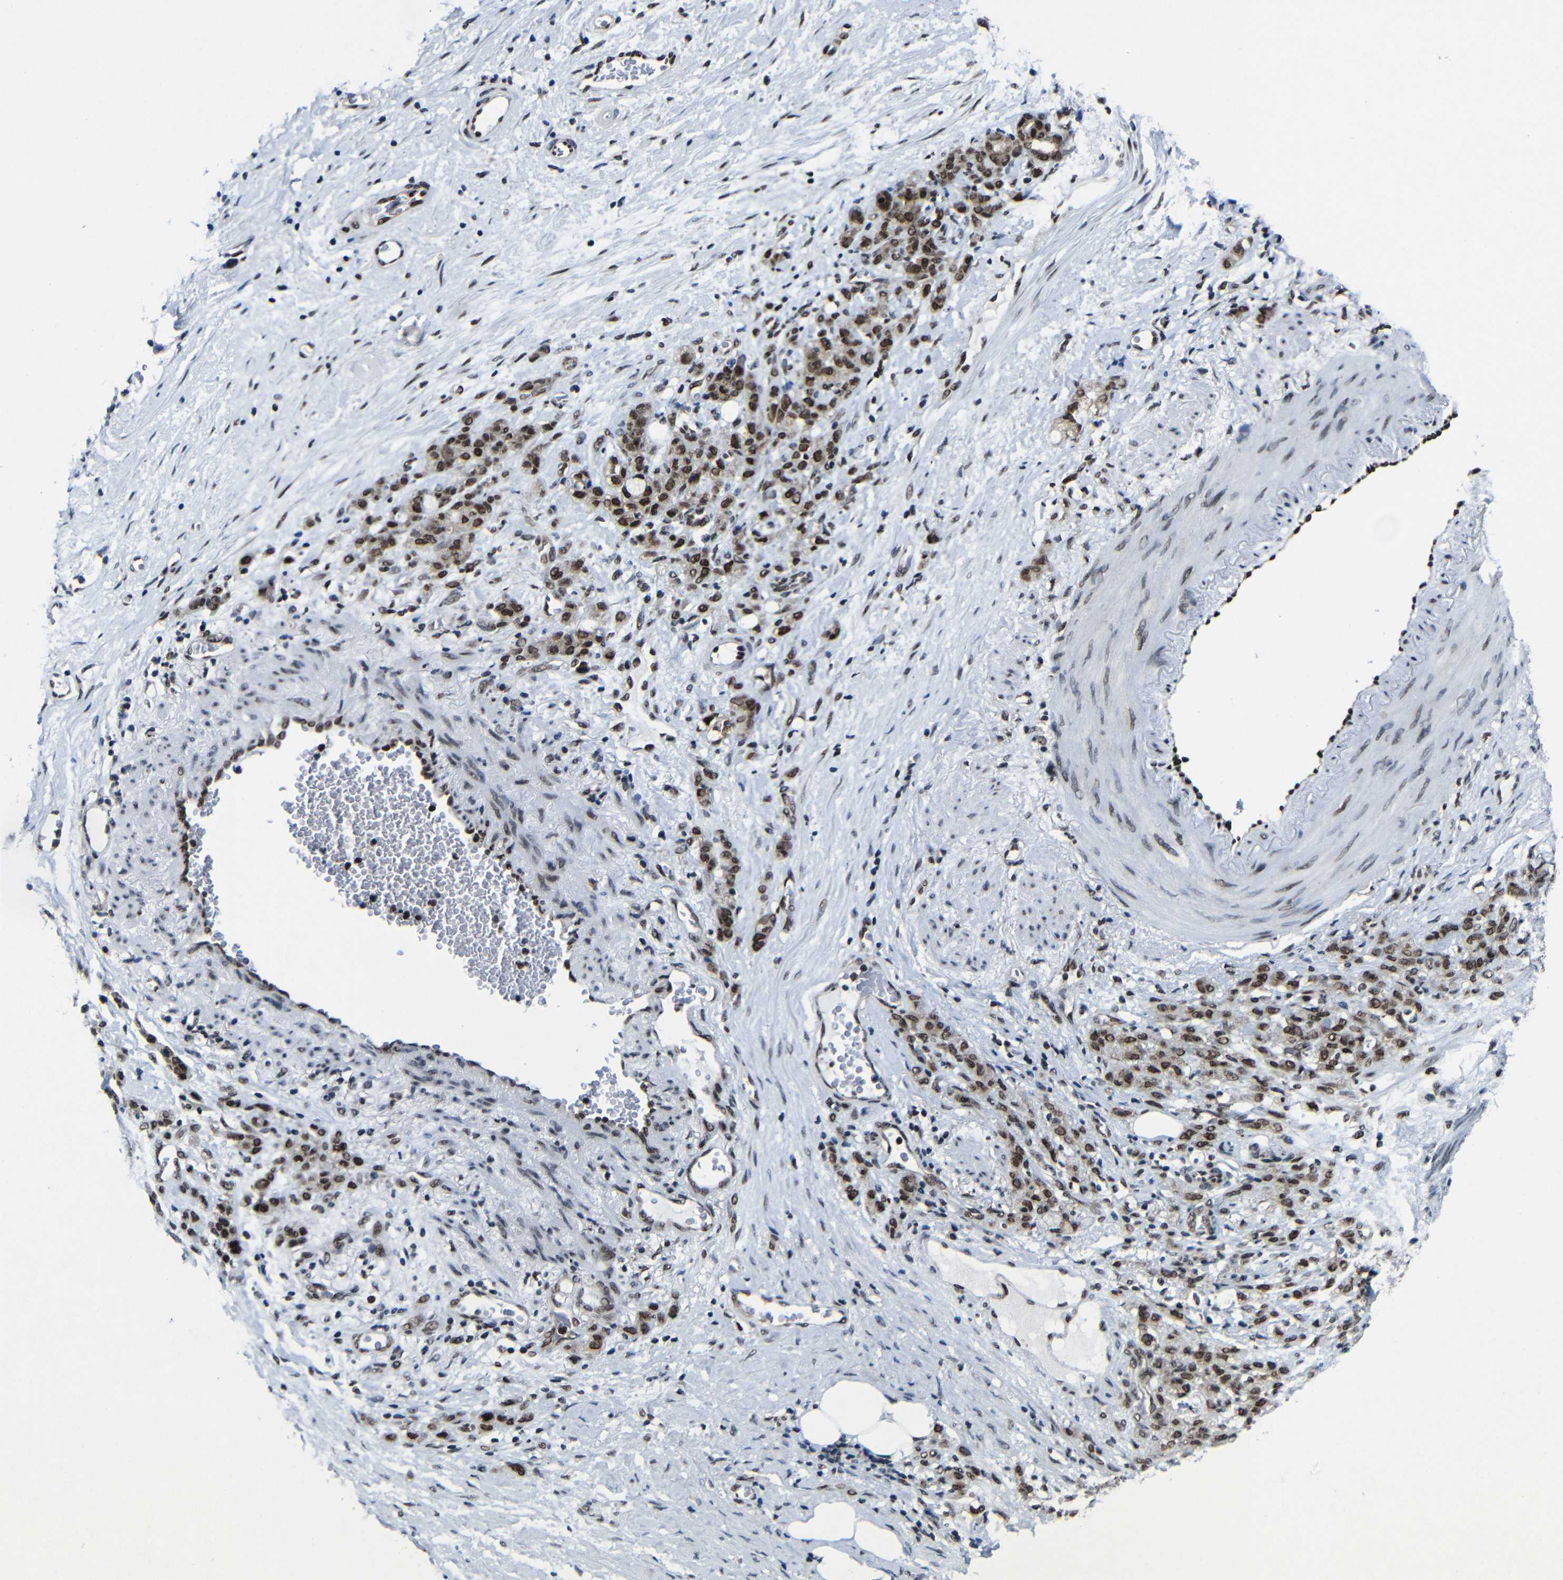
{"staining": {"intensity": "strong", "quantity": ">75%", "location": "nuclear"}, "tissue": "stomach cancer", "cell_type": "Tumor cells", "image_type": "cancer", "snomed": [{"axis": "morphology", "description": "Adenocarcinoma, NOS"}, {"axis": "topography", "description": "Stomach"}], "caption": "The photomicrograph demonstrates immunohistochemical staining of stomach cancer. There is strong nuclear staining is present in about >75% of tumor cells.", "gene": "PTBP1", "patient": {"sex": "male", "age": 82}}